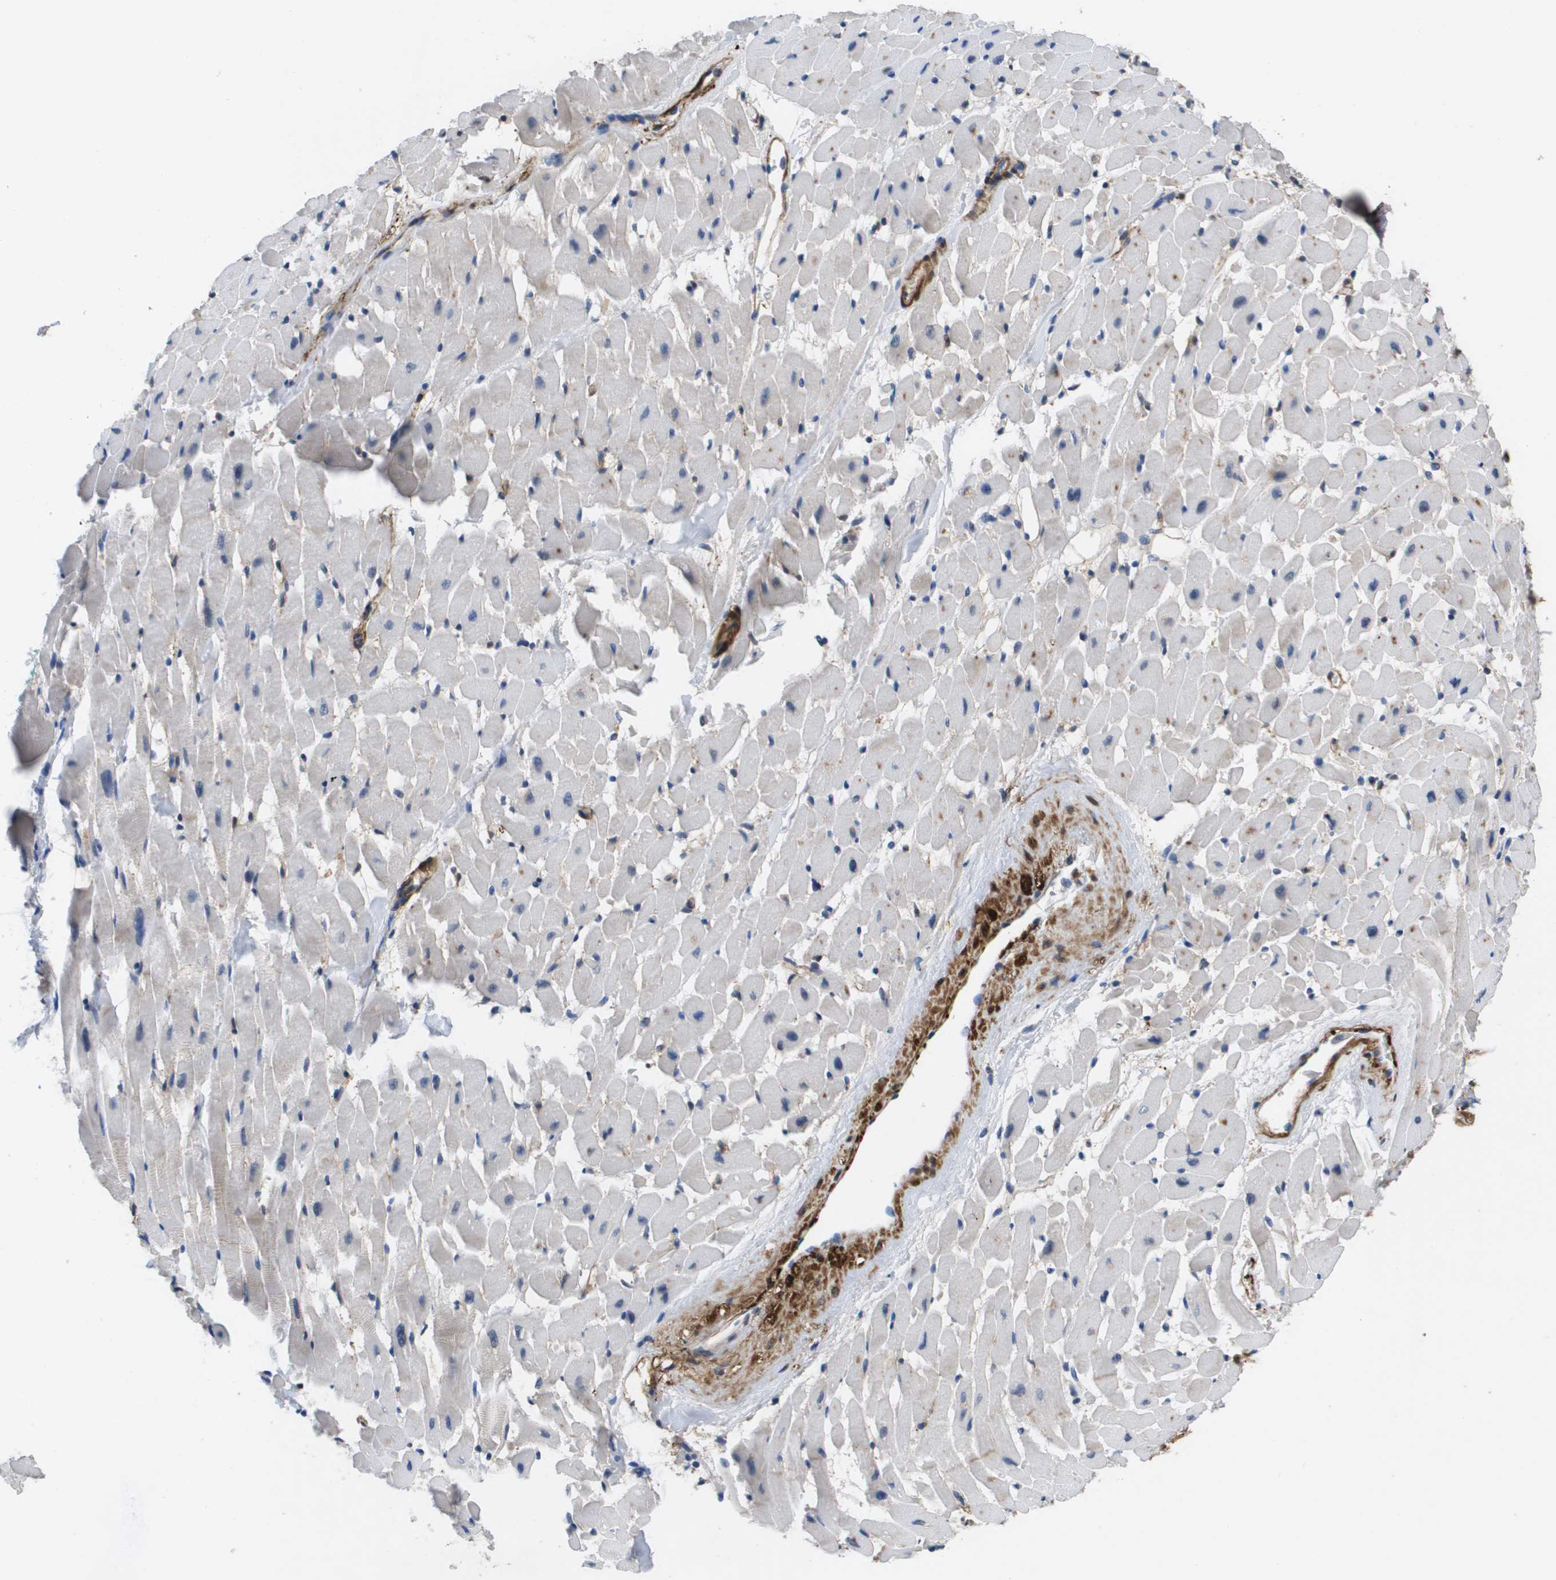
{"staining": {"intensity": "strong", "quantity": "<25%", "location": "cytoplasmic/membranous"}, "tissue": "heart muscle", "cell_type": "Cardiomyocytes", "image_type": "normal", "snomed": [{"axis": "morphology", "description": "Normal tissue, NOS"}, {"axis": "topography", "description": "Heart"}], "caption": "Strong cytoplasmic/membranous protein expression is present in approximately <25% of cardiomyocytes in heart muscle. Nuclei are stained in blue.", "gene": "LPP", "patient": {"sex": "male", "age": 45}}